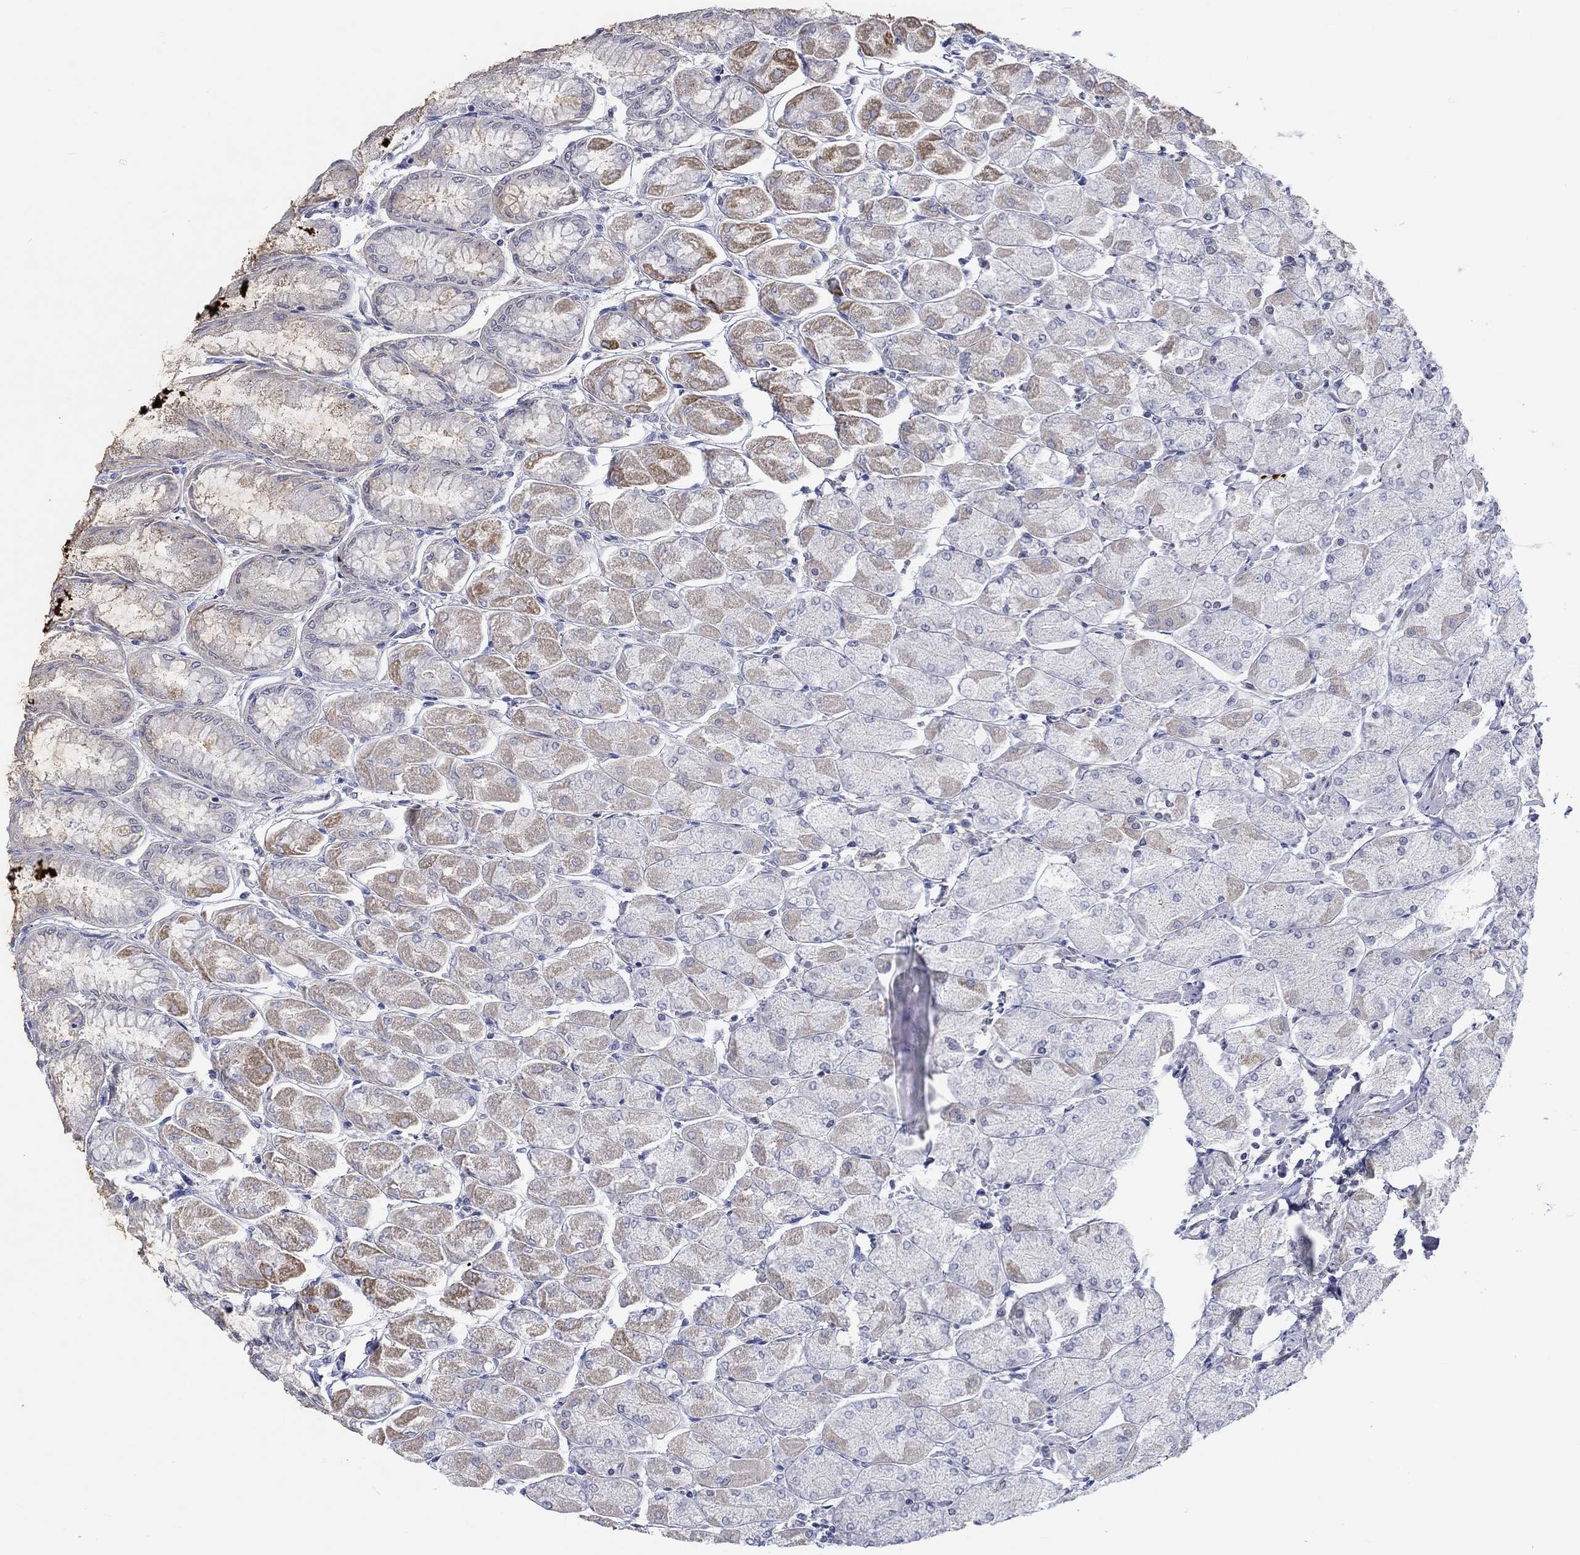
{"staining": {"intensity": "strong", "quantity": "<25%", "location": "cytoplasmic/membranous"}, "tissue": "stomach", "cell_type": "Glandular cells", "image_type": "normal", "snomed": [{"axis": "morphology", "description": "Normal tissue, NOS"}, {"axis": "topography", "description": "Stomach, upper"}], "caption": "Strong cytoplasmic/membranous expression is identified in approximately <25% of glandular cells in benign stomach.", "gene": "WASF1", "patient": {"sex": "male", "age": 60}}